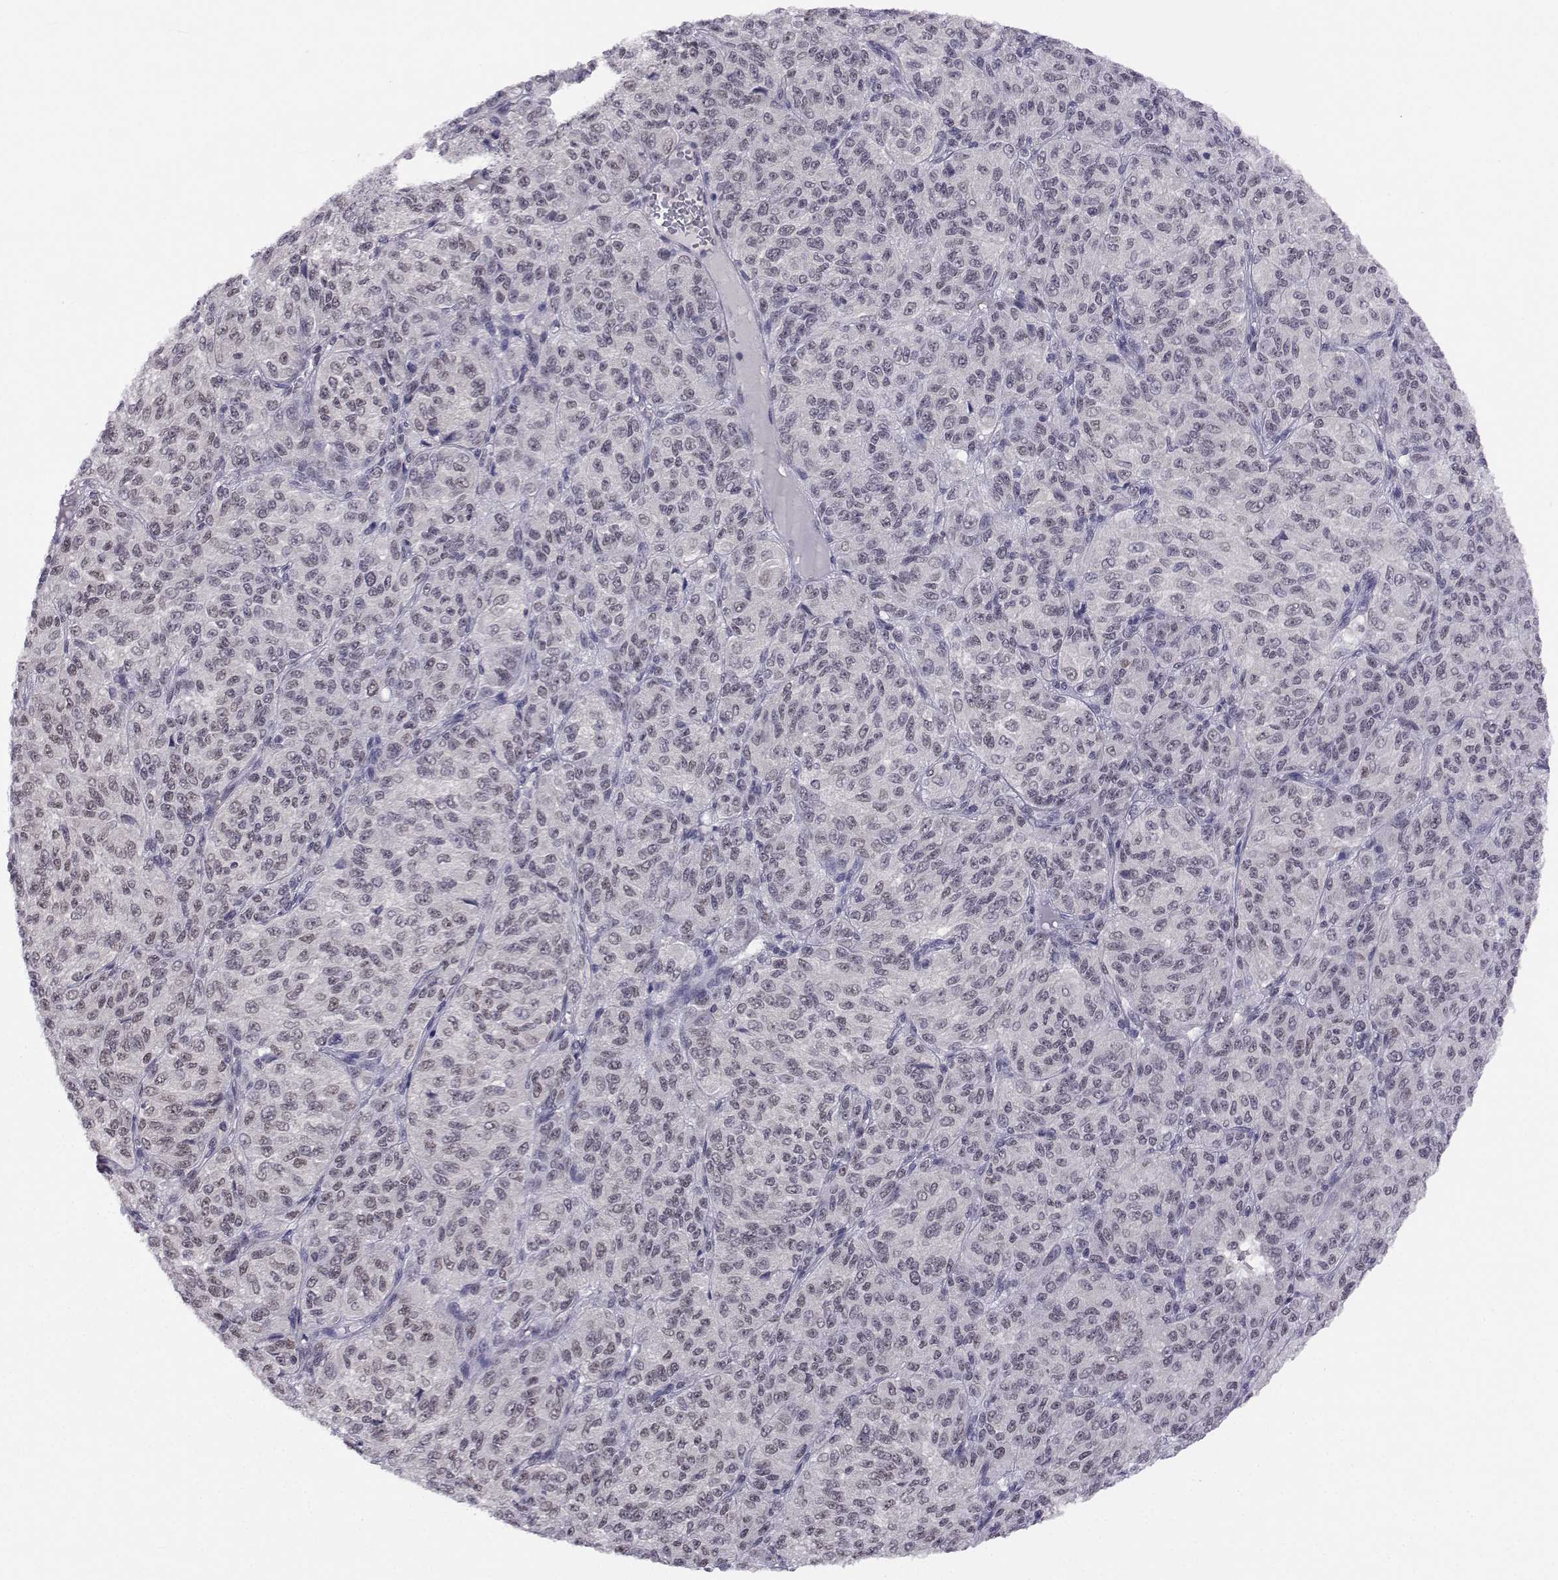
{"staining": {"intensity": "negative", "quantity": "none", "location": "none"}, "tissue": "melanoma", "cell_type": "Tumor cells", "image_type": "cancer", "snomed": [{"axis": "morphology", "description": "Malignant melanoma, Metastatic site"}, {"axis": "topography", "description": "Brain"}], "caption": "This photomicrograph is of melanoma stained with IHC to label a protein in brown with the nuclei are counter-stained blue. There is no staining in tumor cells.", "gene": "MED26", "patient": {"sex": "female", "age": 56}}